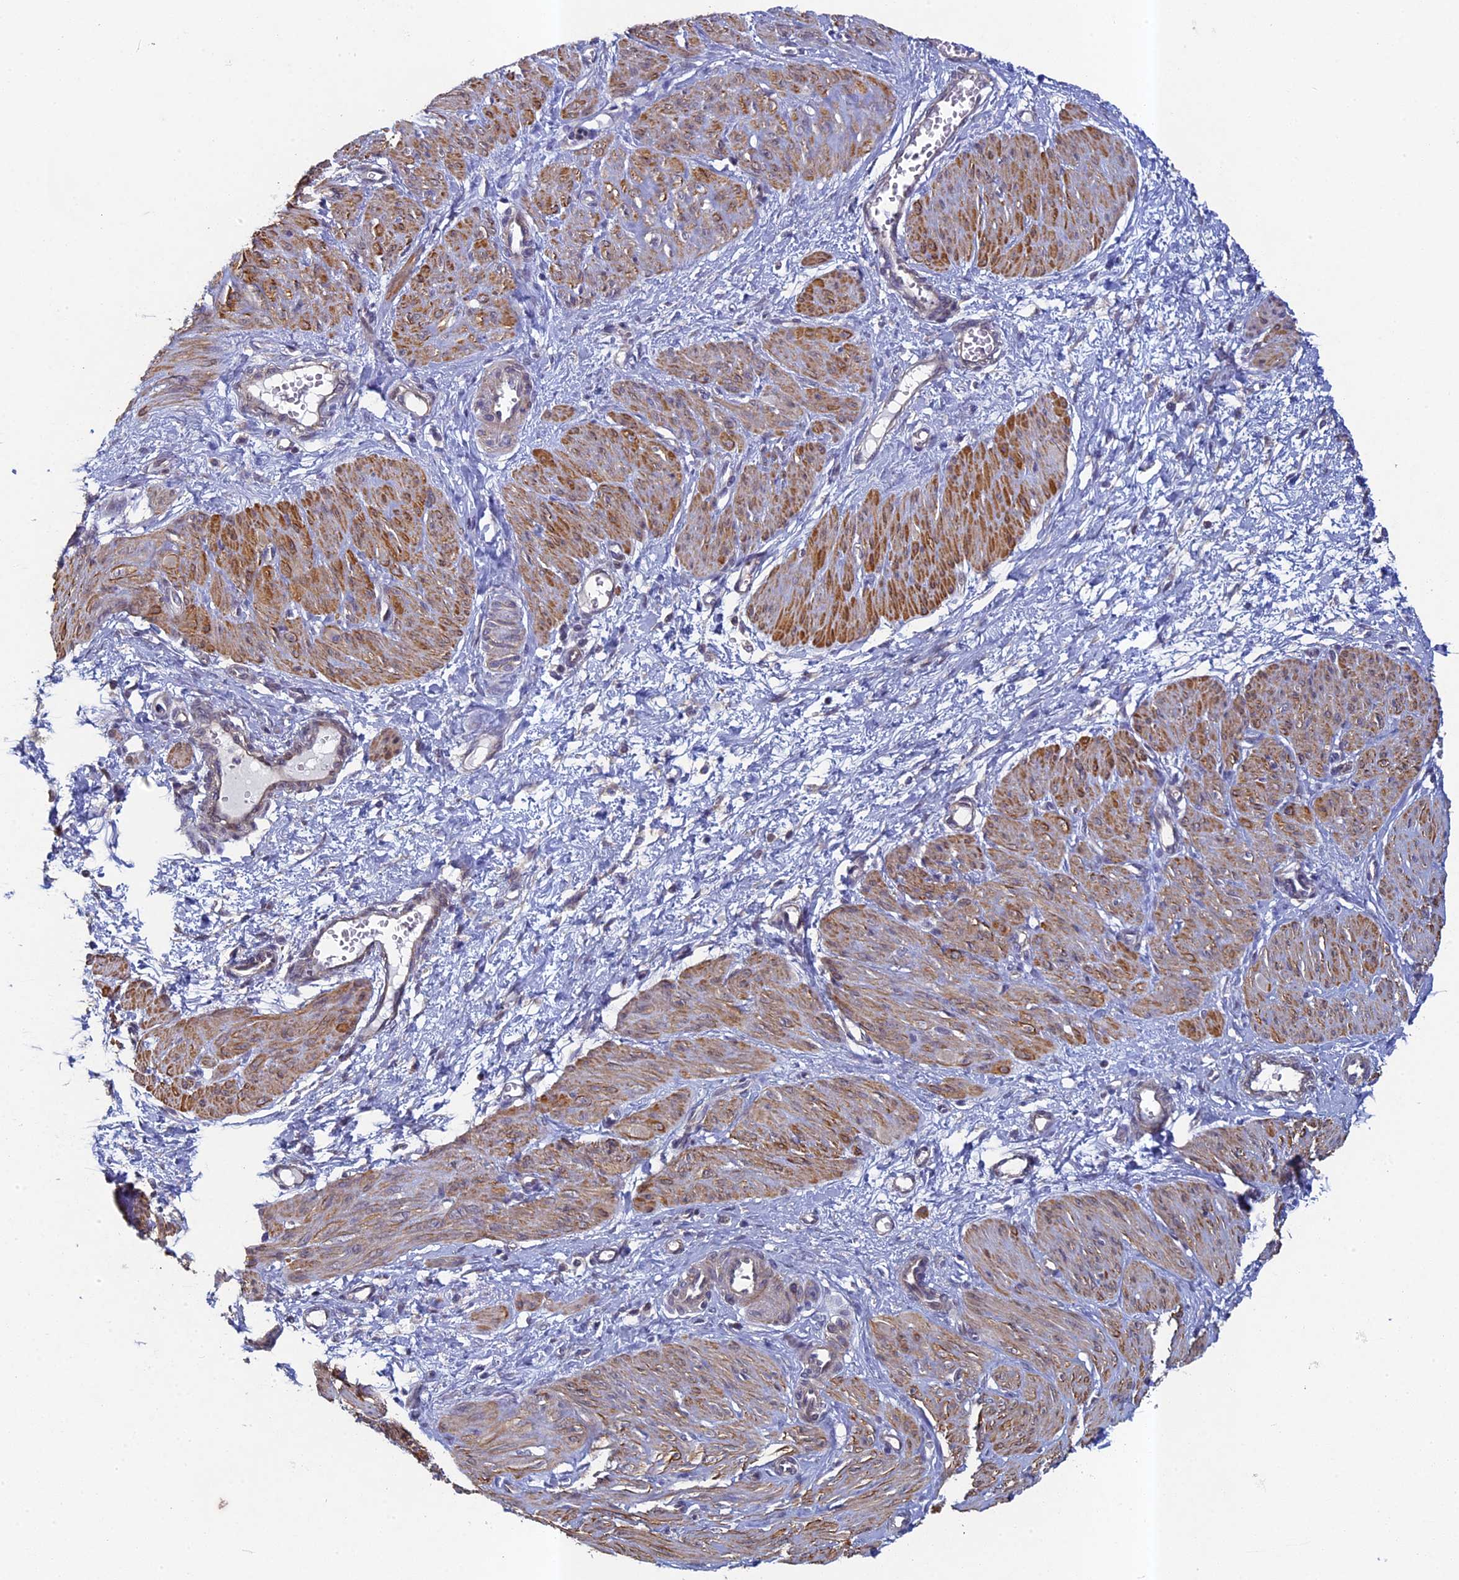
{"staining": {"intensity": "moderate", "quantity": ">75%", "location": "cytoplasmic/membranous"}, "tissue": "smooth muscle", "cell_type": "Smooth muscle cells", "image_type": "normal", "snomed": [{"axis": "morphology", "description": "Normal tissue, NOS"}, {"axis": "topography", "description": "Endometrium"}], "caption": "Human smooth muscle stained for a protein (brown) demonstrates moderate cytoplasmic/membranous positive staining in about >75% of smooth muscle cells.", "gene": "DIXDC1", "patient": {"sex": "female", "age": 33}}